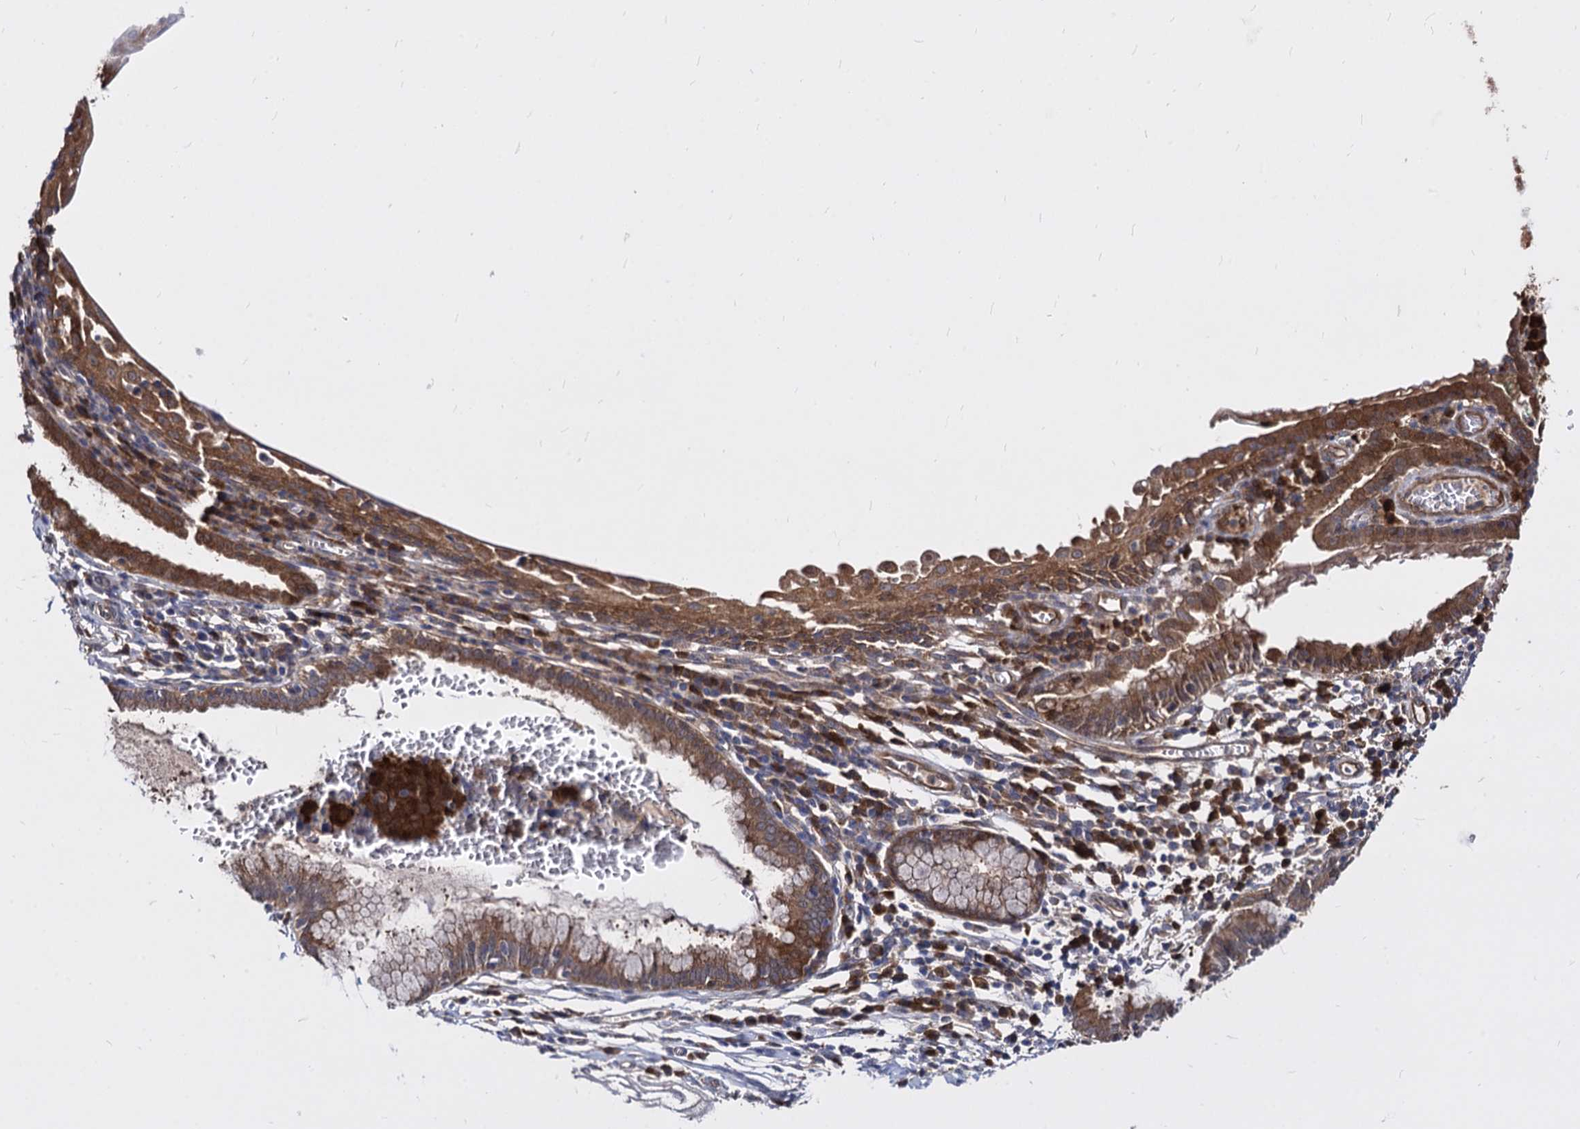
{"staining": {"intensity": "moderate", "quantity": ">75%", "location": "cytoplasmic/membranous"}, "tissue": "cervix", "cell_type": "Glandular cells", "image_type": "normal", "snomed": [{"axis": "morphology", "description": "Normal tissue, NOS"}, {"axis": "morphology", "description": "Adenocarcinoma, NOS"}, {"axis": "topography", "description": "Cervix"}], "caption": "Glandular cells demonstrate medium levels of moderate cytoplasmic/membranous positivity in about >75% of cells in benign human cervix. (Stains: DAB in brown, nuclei in blue, Microscopy: brightfield microscopy at high magnification).", "gene": "NME1", "patient": {"sex": "female", "age": 29}}